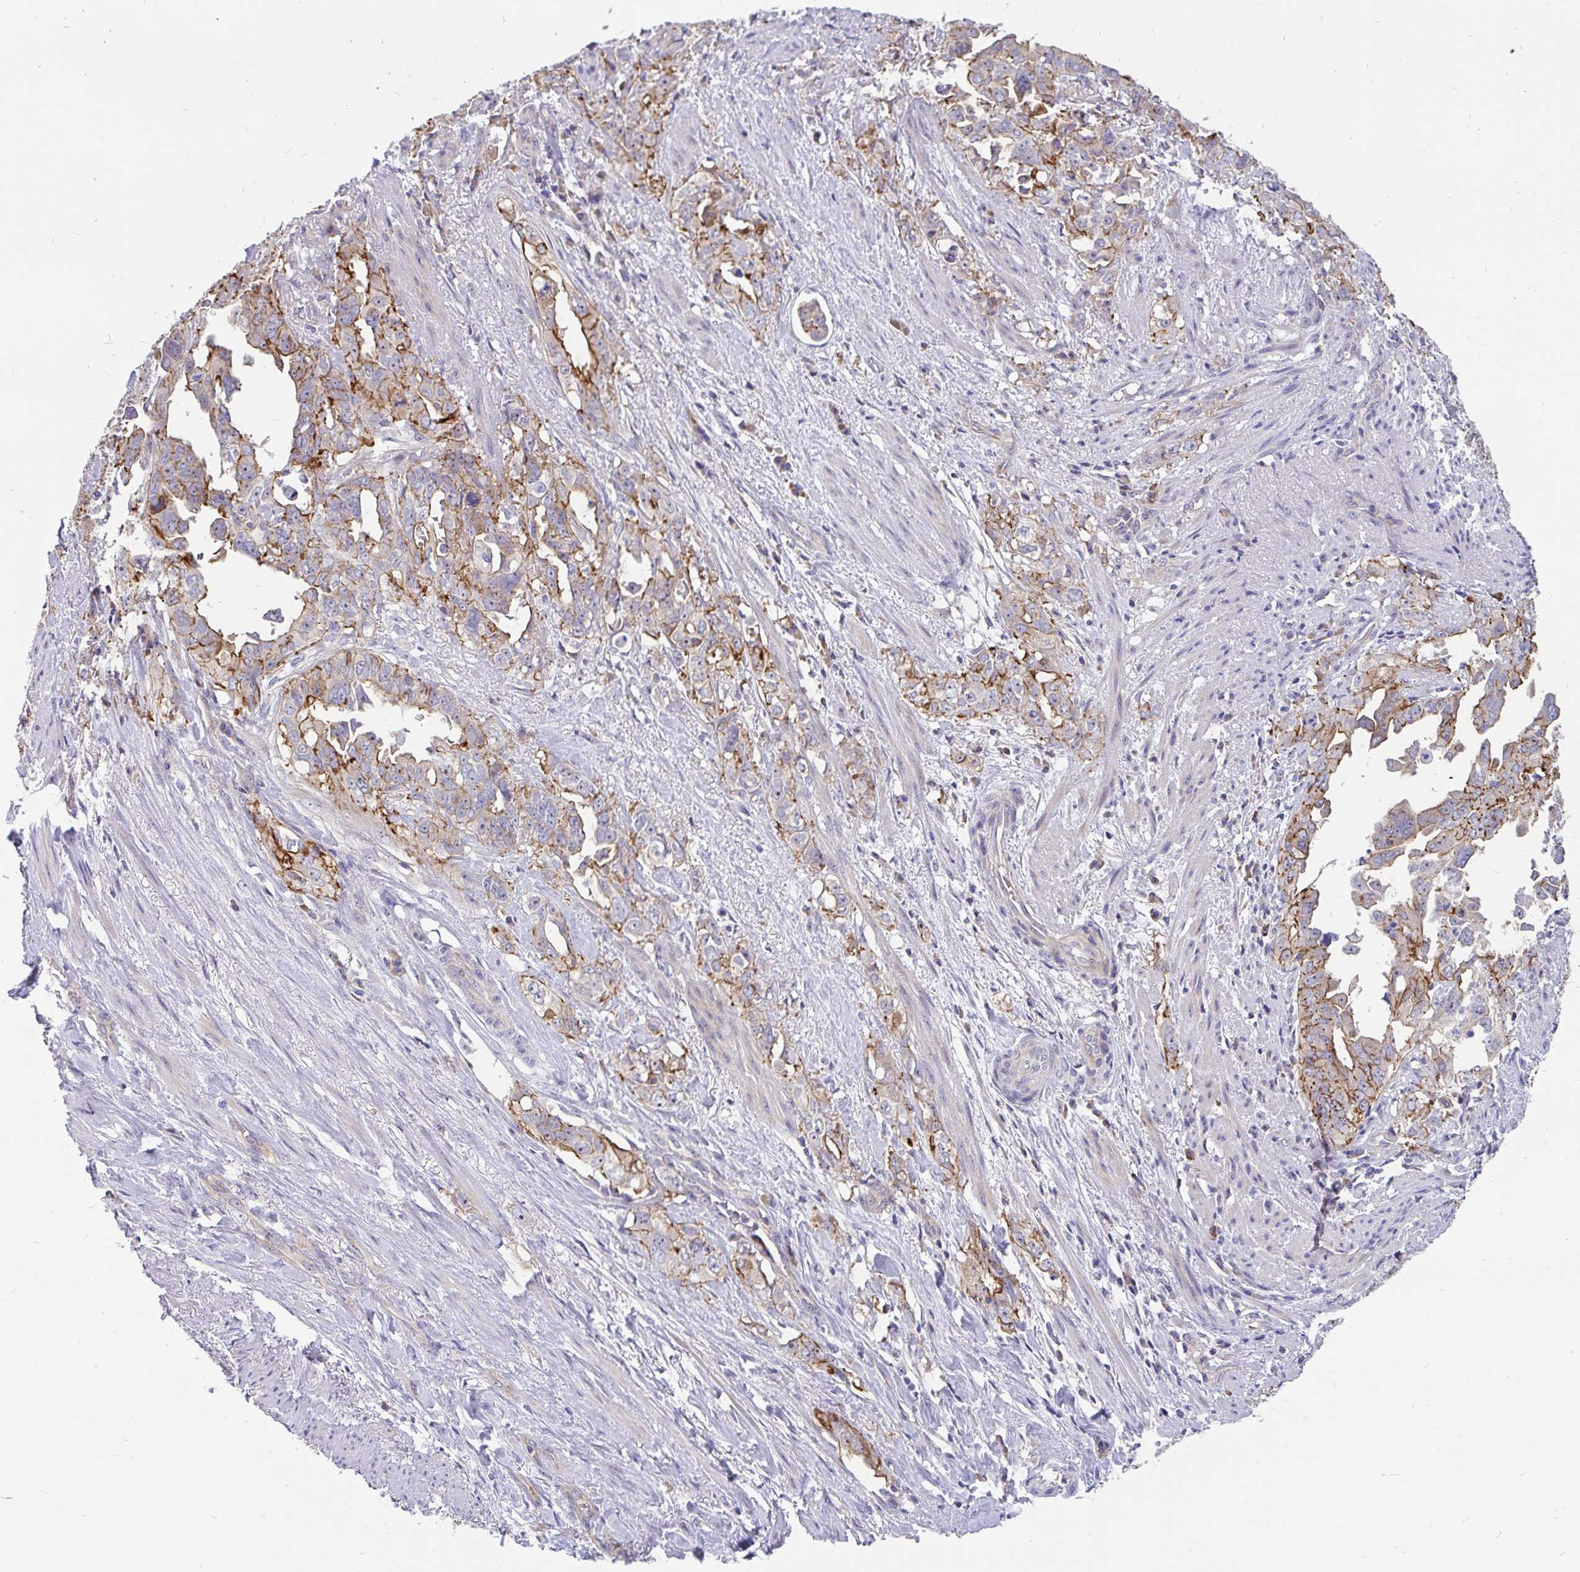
{"staining": {"intensity": "moderate", "quantity": "25%-75%", "location": "cytoplasmic/membranous"}, "tissue": "endometrial cancer", "cell_type": "Tumor cells", "image_type": "cancer", "snomed": [{"axis": "morphology", "description": "Adenocarcinoma, NOS"}, {"axis": "topography", "description": "Endometrium"}], "caption": "Immunohistochemistry micrograph of neoplastic tissue: human endometrial cancer stained using IHC exhibits medium levels of moderate protein expression localized specifically in the cytoplasmic/membranous of tumor cells, appearing as a cytoplasmic/membranous brown color.", "gene": "LRRC26", "patient": {"sex": "female", "age": 65}}